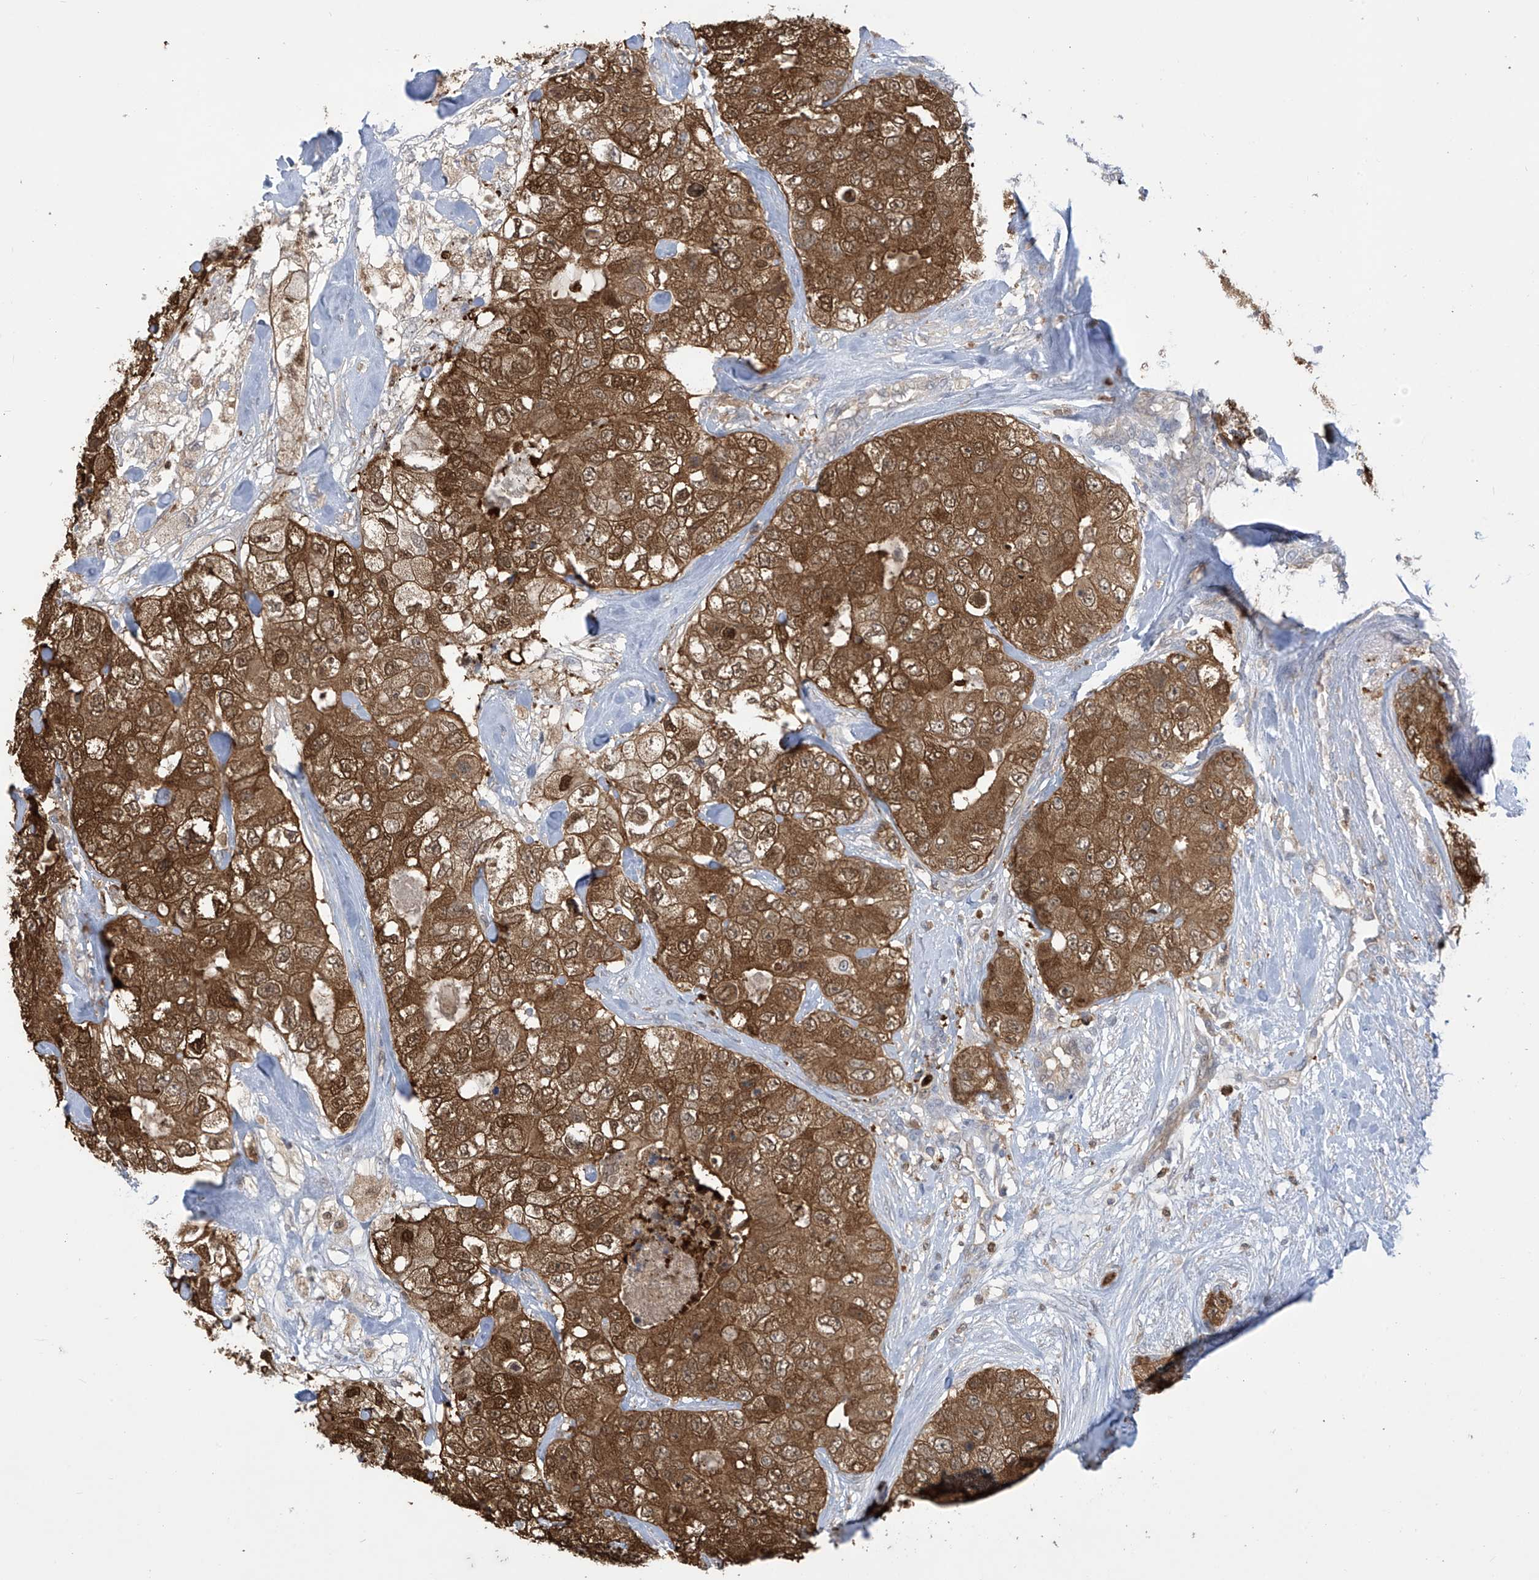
{"staining": {"intensity": "strong", "quantity": ">75%", "location": "cytoplasmic/membranous,nuclear"}, "tissue": "breast cancer", "cell_type": "Tumor cells", "image_type": "cancer", "snomed": [{"axis": "morphology", "description": "Duct carcinoma"}, {"axis": "topography", "description": "Breast"}], "caption": "Protein expression analysis of breast cancer shows strong cytoplasmic/membranous and nuclear positivity in approximately >75% of tumor cells.", "gene": "IDH1", "patient": {"sex": "female", "age": 62}}